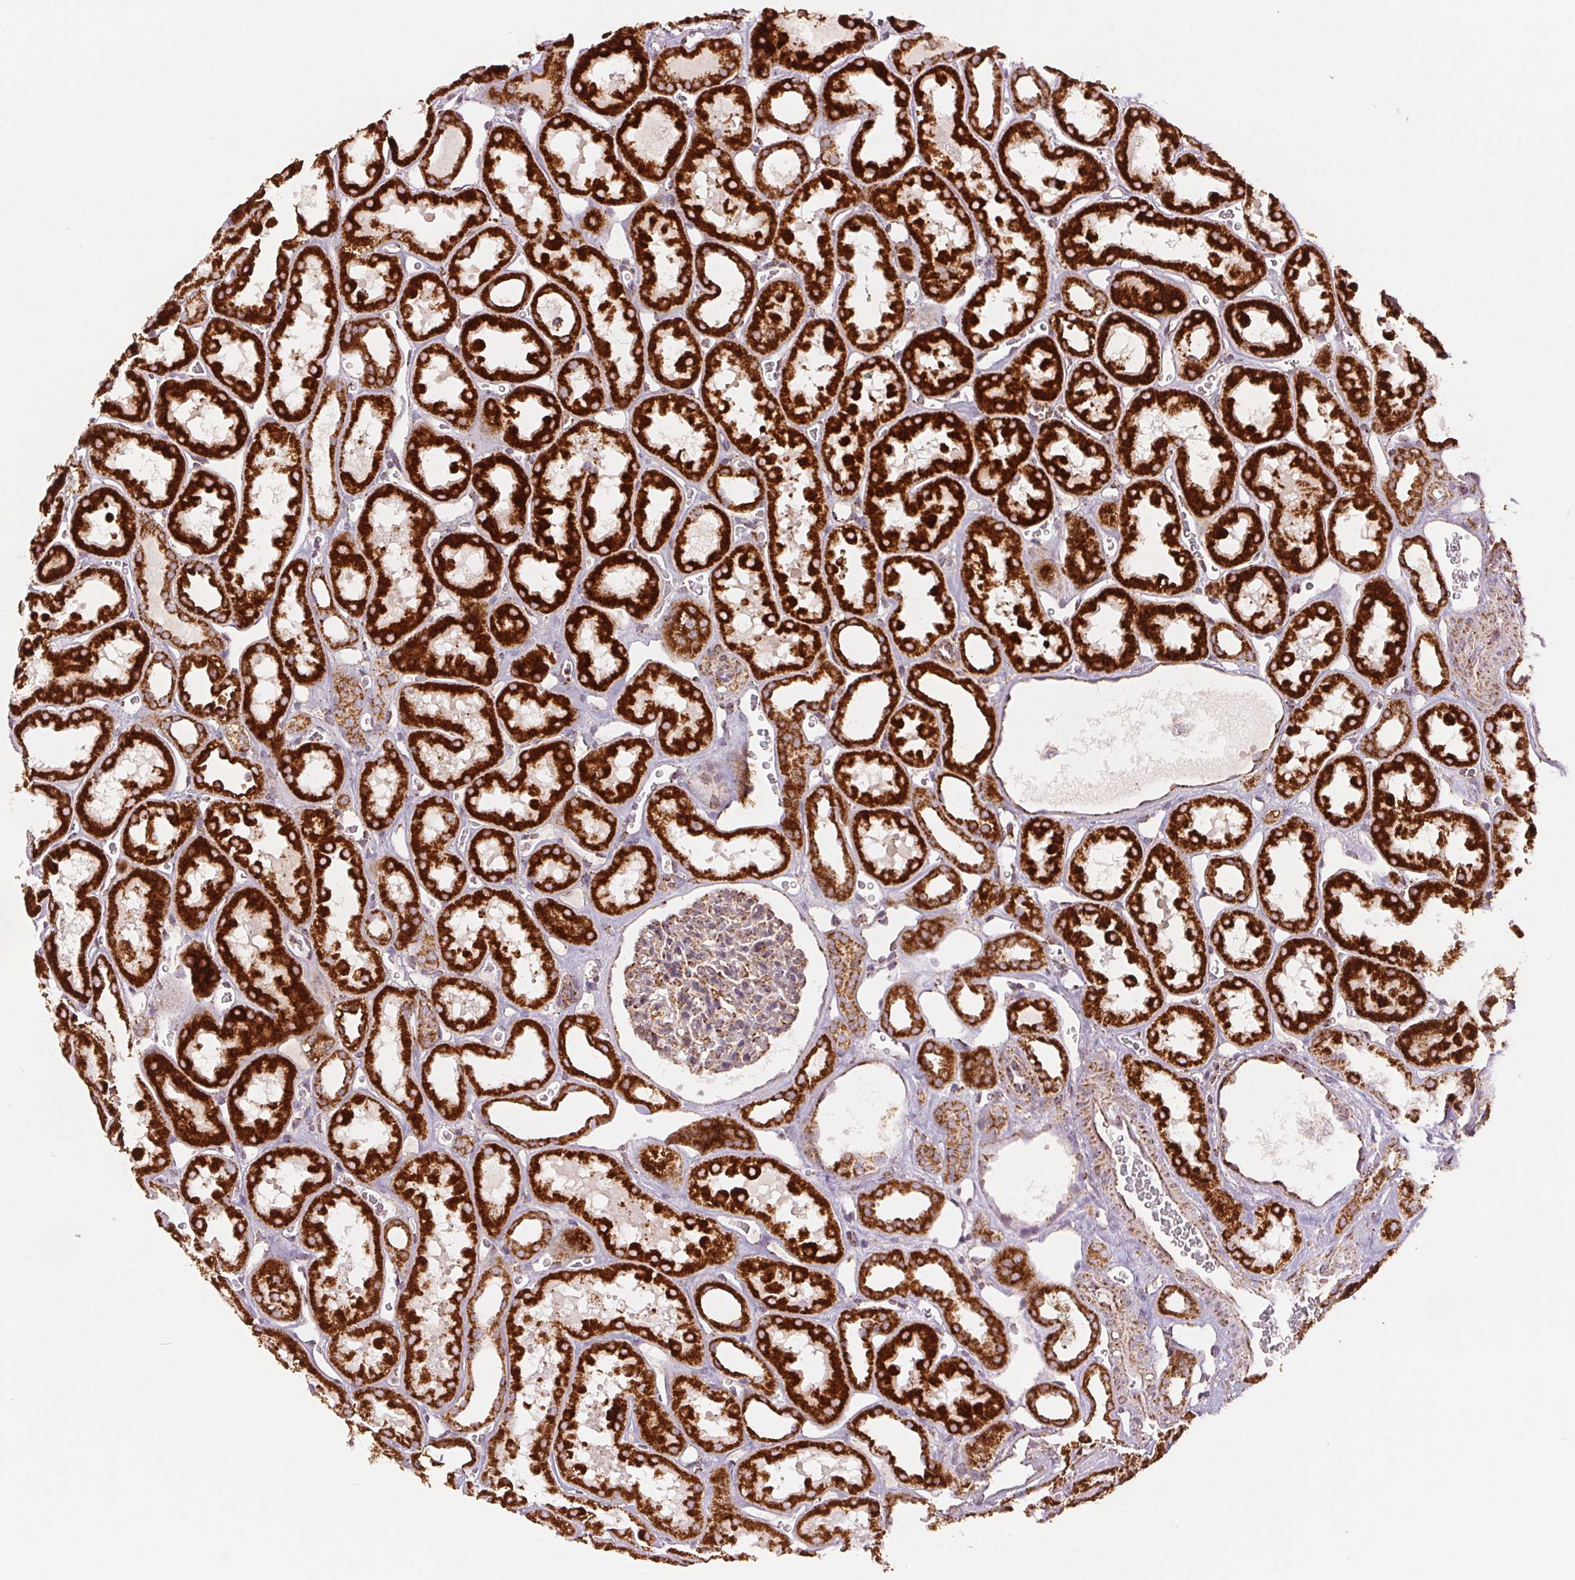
{"staining": {"intensity": "moderate", "quantity": "25%-75%", "location": "cytoplasmic/membranous"}, "tissue": "kidney", "cell_type": "Cells in glomeruli", "image_type": "normal", "snomed": [{"axis": "morphology", "description": "Normal tissue, NOS"}, {"axis": "topography", "description": "Kidney"}], "caption": "Protein staining exhibits moderate cytoplasmic/membranous expression in approximately 25%-75% of cells in glomeruli in unremarkable kidney. (brown staining indicates protein expression, while blue staining denotes nuclei).", "gene": "SDHB", "patient": {"sex": "female", "age": 41}}